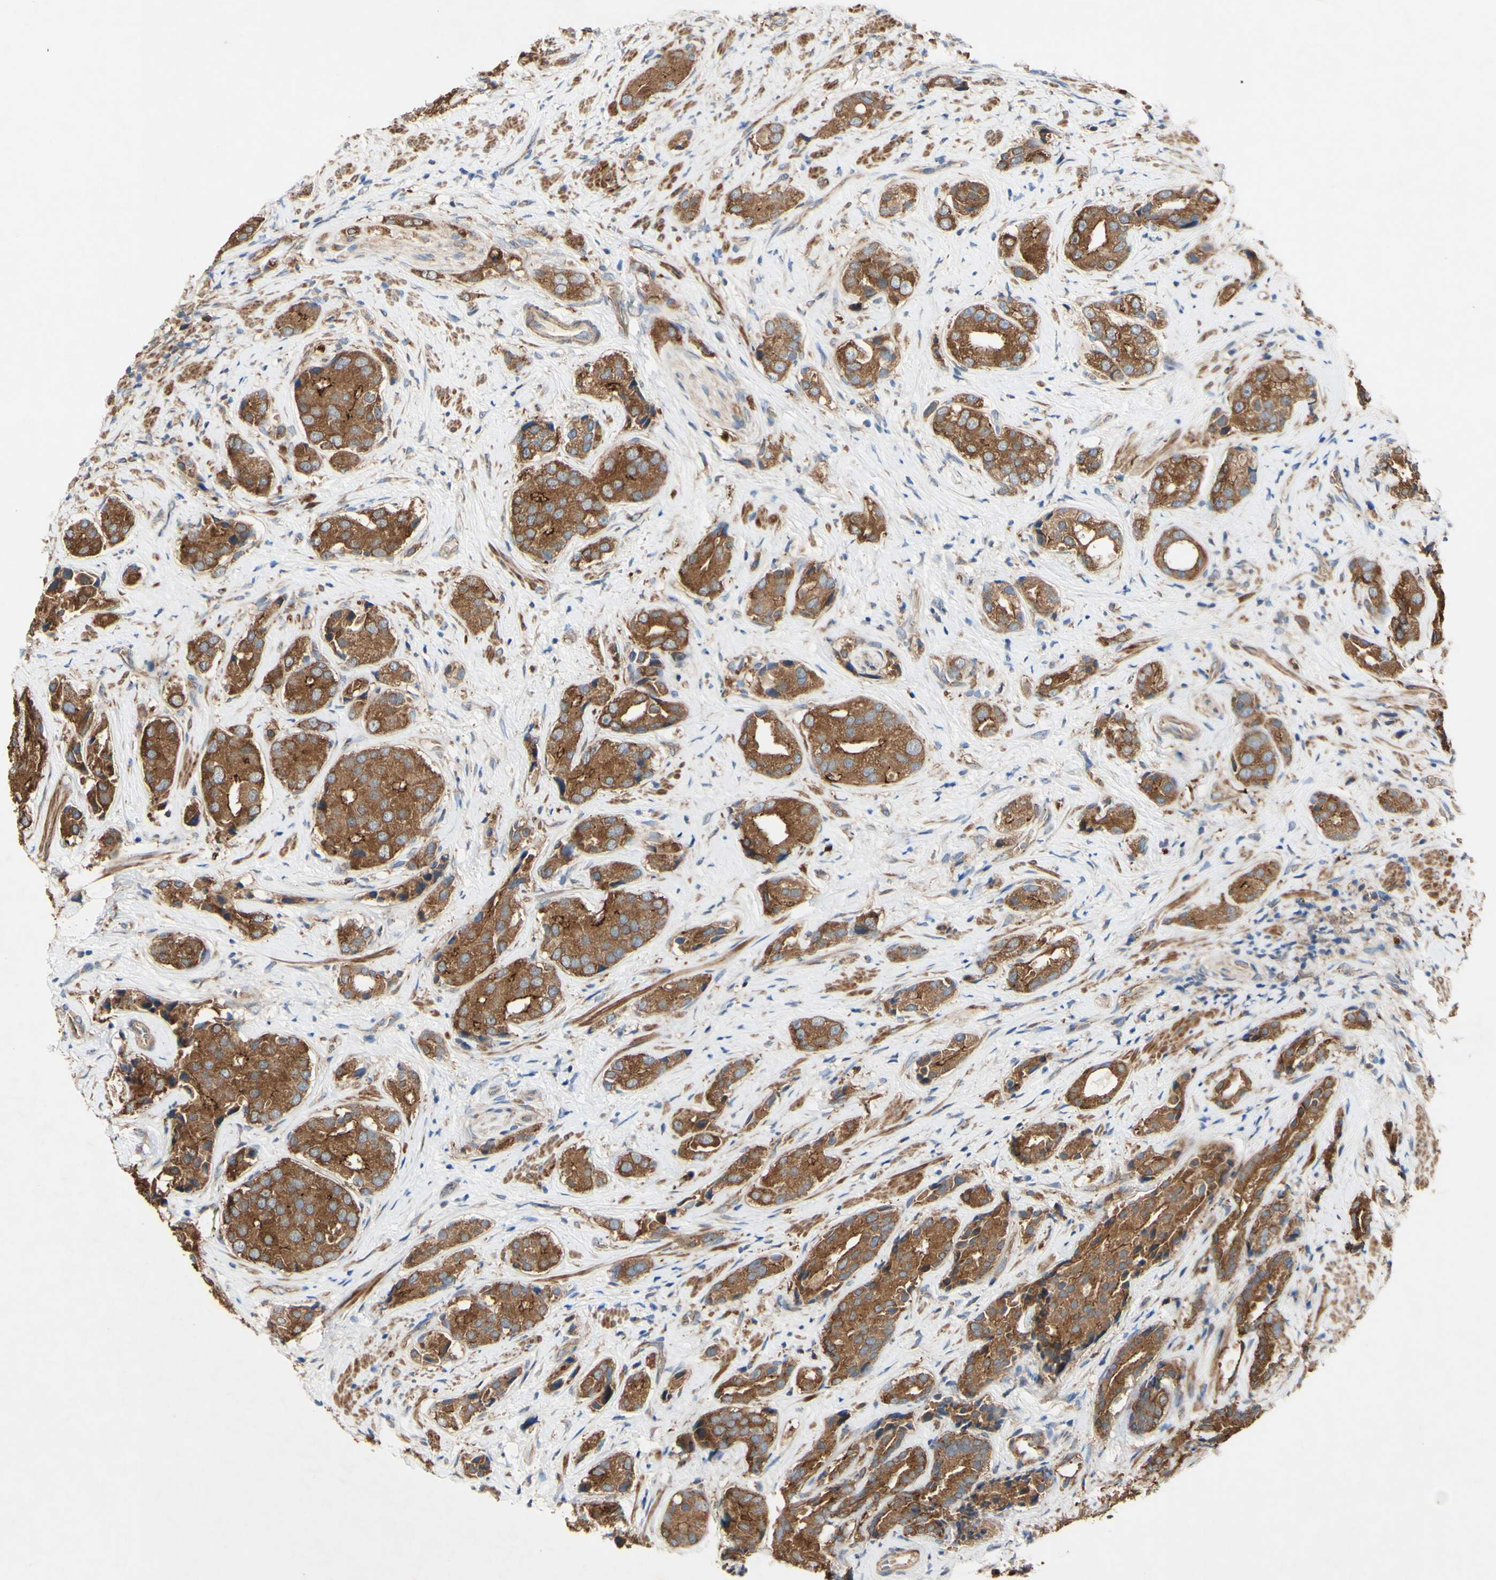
{"staining": {"intensity": "strong", "quantity": ">75%", "location": "cytoplasmic/membranous"}, "tissue": "prostate cancer", "cell_type": "Tumor cells", "image_type": "cancer", "snomed": [{"axis": "morphology", "description": "Adenocarcinoma, High grade"}, {"axis": "topography", "description": "Prostate"}], "caption": "Immunohistochemistry (DAB (3,3'-diaminobenzidine)) staining of prostate cancer (adenocarcinoma (high-grade)) displays strong cytoplasmic/membranous protein positivity in approximately >75% of tumor cells.", "gene": "PDGFB", "patient": {"sex": "male", "age": 71}}